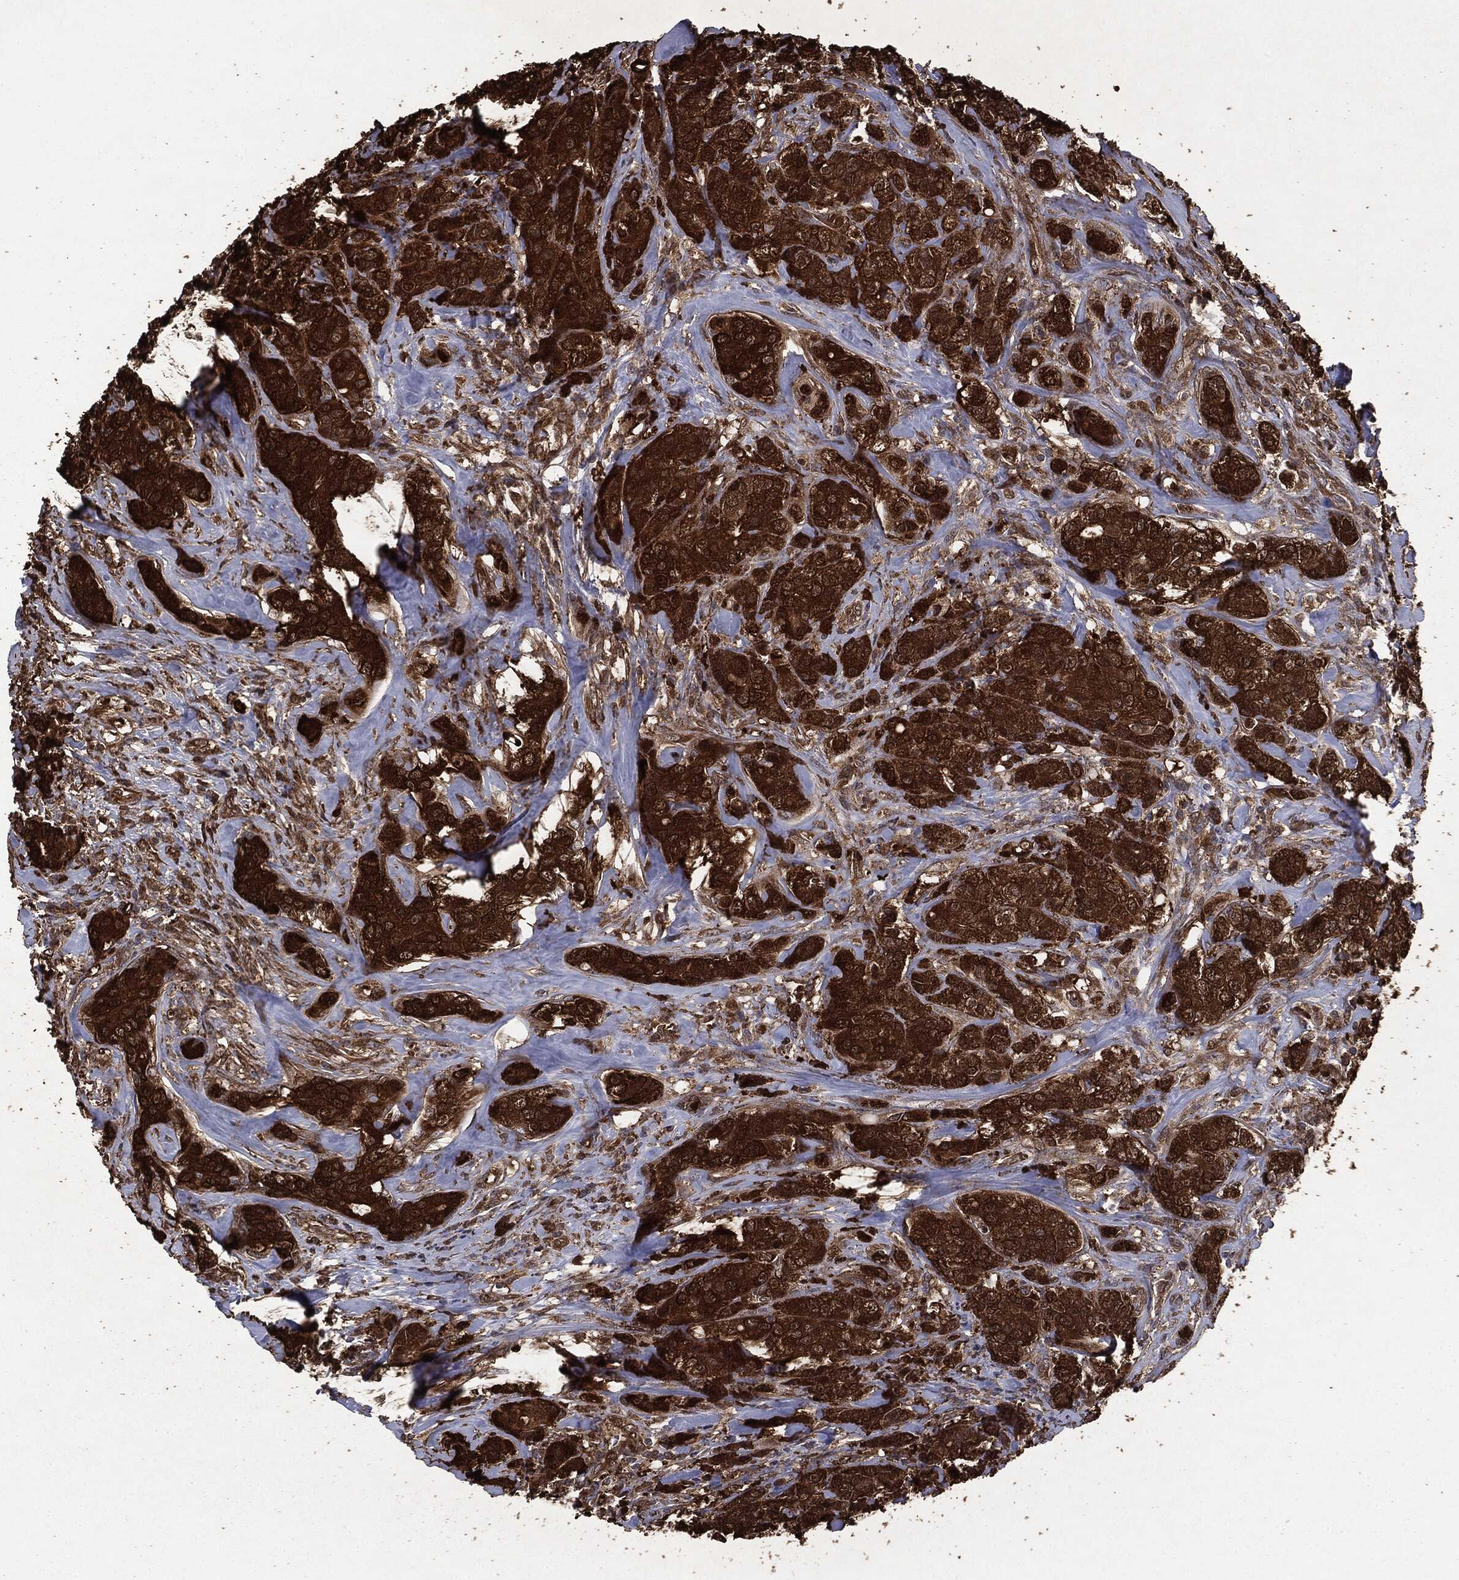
{"staining": {"intensity": "strong", "quantity": ">75%", "location": "cytoplasmic/membranous"}, "tissue": "breast cancer", "cell_type": "Tumor cells", "image_type": "cancer", "snomed": [{"axis": "morphology", "description": "Normal tissue, NOS"}, {"axis": "morphology", "description": "Duct carcinoma"}, {"axis": "topography", "description": "Breast"}], "caption": "Immunohistochemistry (IHC) staining of breast cancer (infiltrating ductal carcinoma), which reveals high levels of strong cytoplasmic/membranous expression in approximately >75% of tumor cells indicating strong cytoplasmic/membranous protein staining. The staining was performed using DAB (brown) for protein detection and nuclei were counterstained in hematoxylin (blue).", "gene": "NME1", "patient": {"sex": "female", "age": 43}}